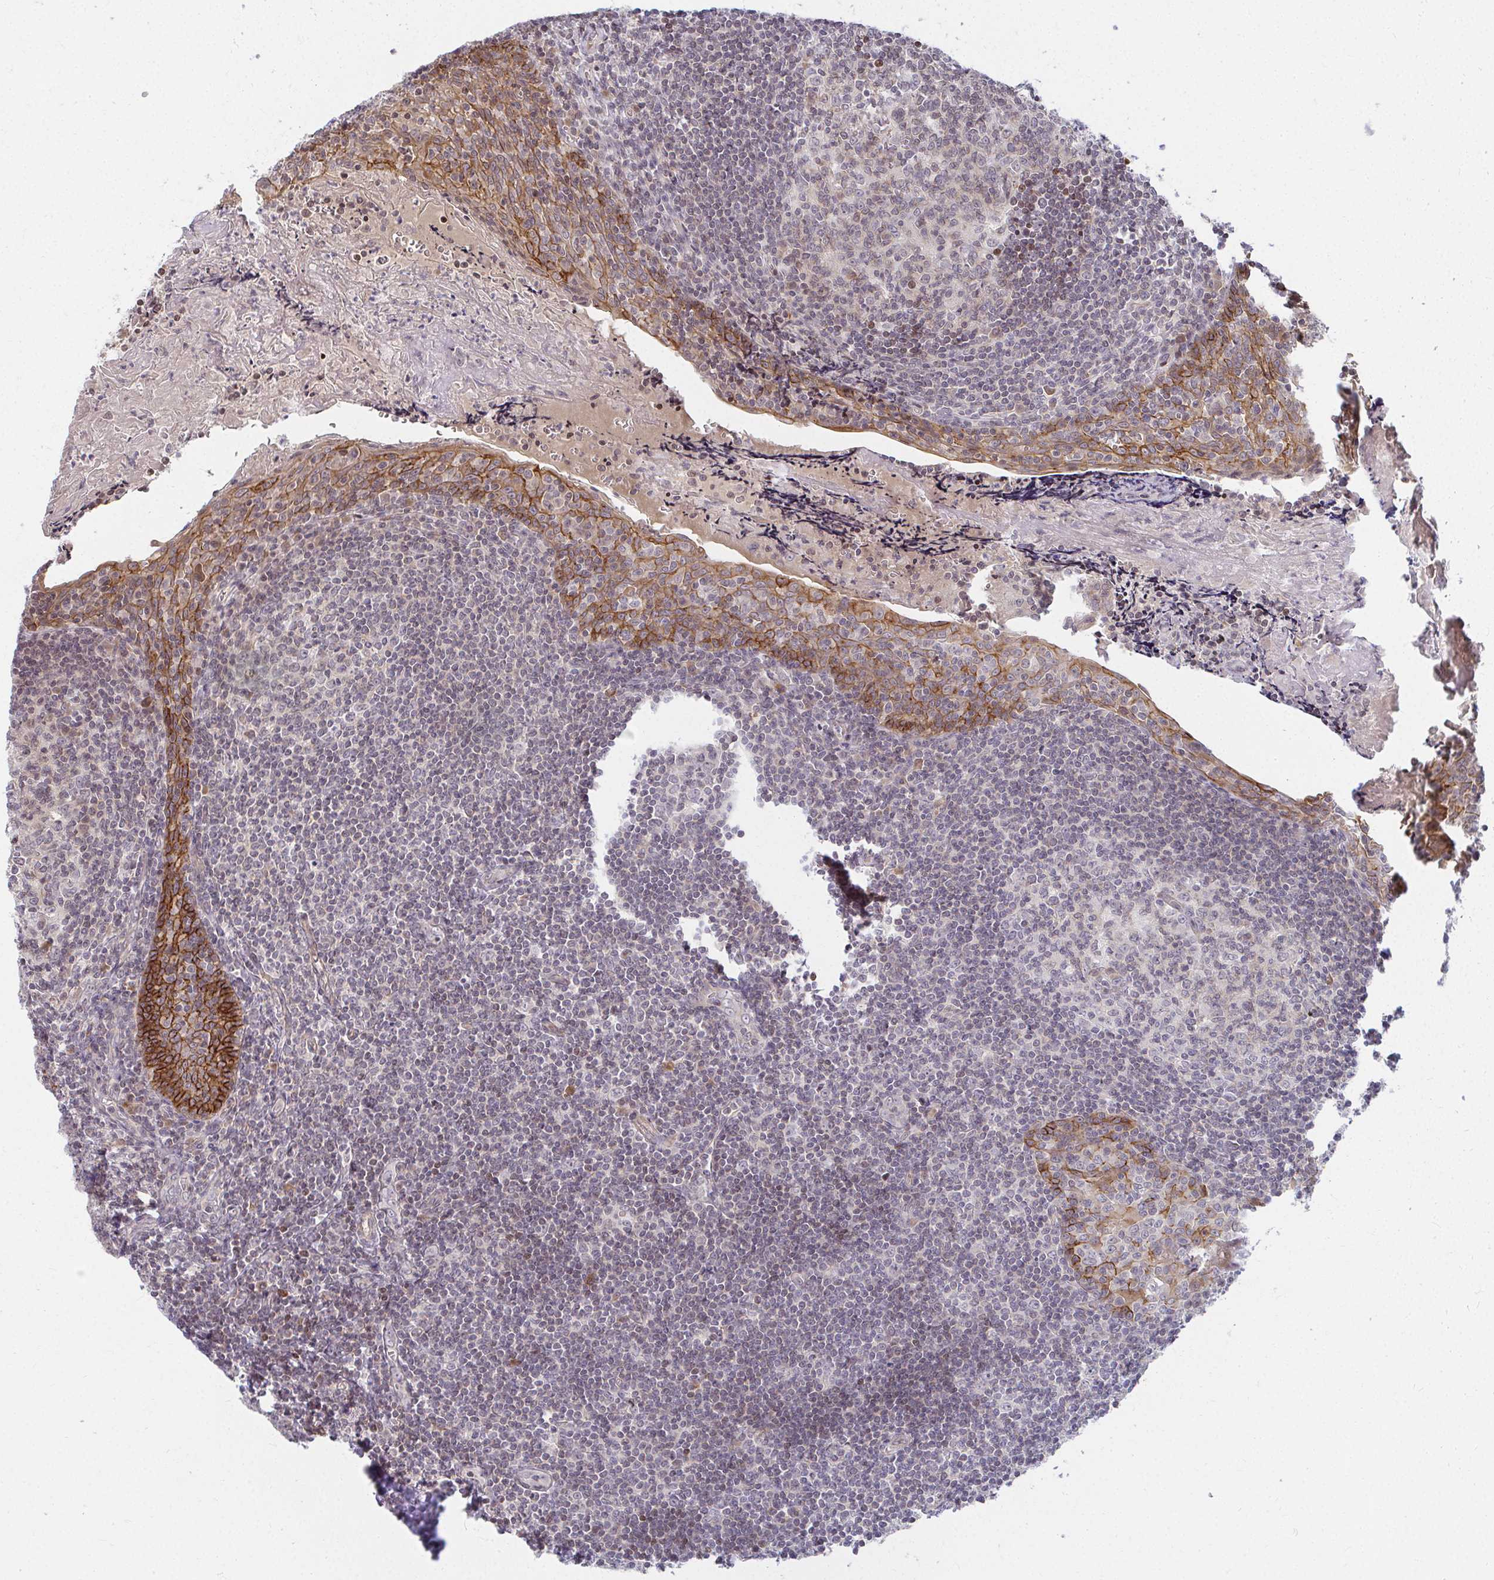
{"staining": {"intensity": "moderate", "quantity": "<25%", "location": "nuclear"}, "tissue": "tonsil", "cell_type": "Germinal center cells", "image_type": "normal", "snomed": [{"axis": "morphology", "description": "Normal tissue, NOS"}, {"axis": "morphology", "description": "Inflammation, NOS"}, {"axis": "topography", "description": "Tonsil"}], "caption": "Moderate nuclear staining is present in approximately <25% of germinal center cells in unremarkable tonsil. The protein of interest is shown in brown color, while the nuclei are stained blue.", "gene": "ANK3", "patient": {"sex": "female", "age": 31}}